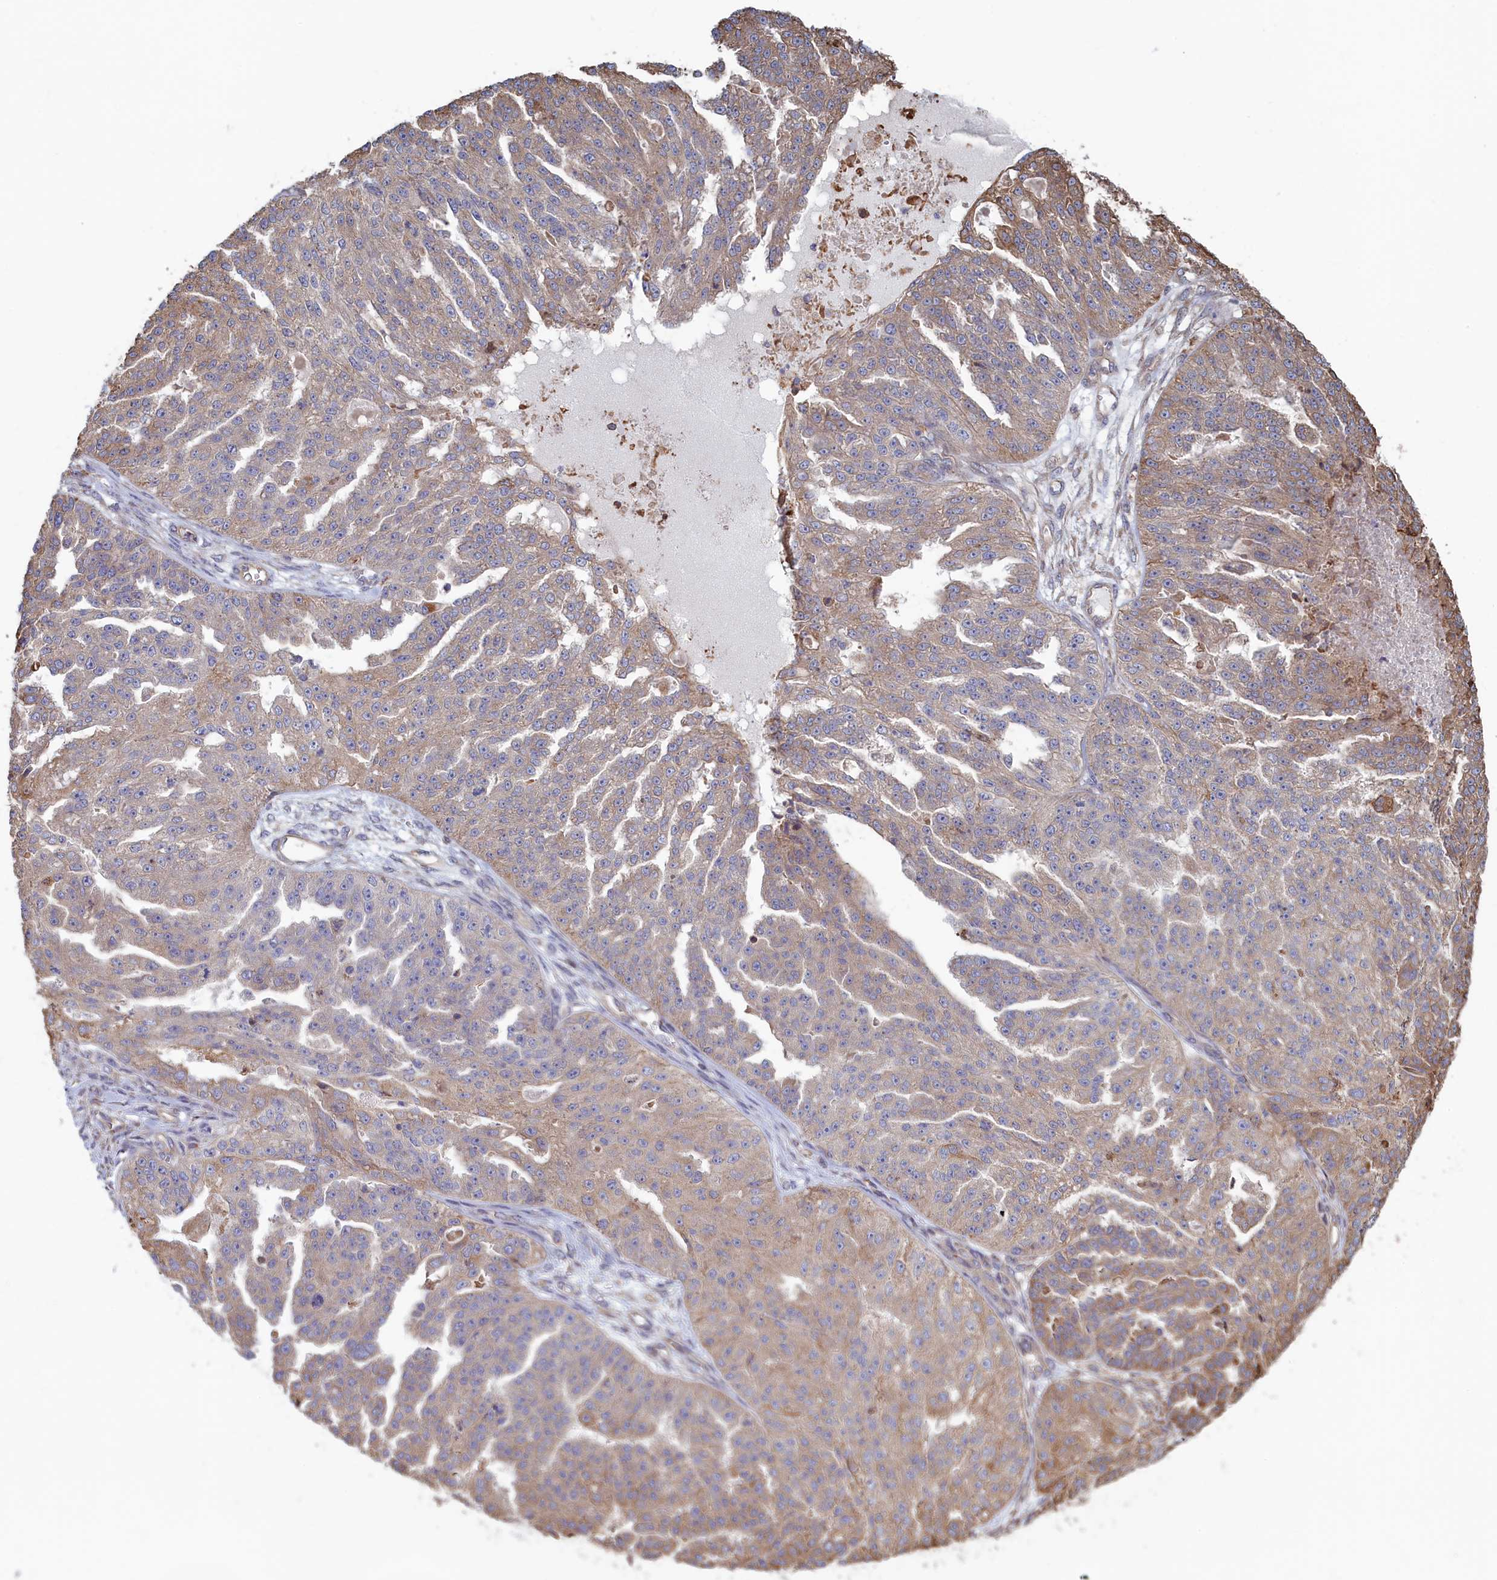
{"staining": {"intensity": "moderate", "quantity": "25%-75%", "location": "cytoplasmic/membranous"}, "tissue": "ovarian cancer", "cell_type": "Tumor cells", "image_type": "cancer", "snomed": [{"axis": "morphology", "description": "Cystadenocarcinoma, serous, NOS"}, {"axis": "topography", "description": "Ovary"}], "caption": "Immunohistochemistry image of neoplastic tissue: human ovarian serous cystadenocarcinoma stained using immunohistochemistry exhibits medium levels of moderate protein expression localized specifically in the cytoplasmic/membranous of tumor cells, appearing as a cytoplasmic/membranous brown color.", "gene": "RILPL1", "patient": {"sex": "female", "age": 58}}